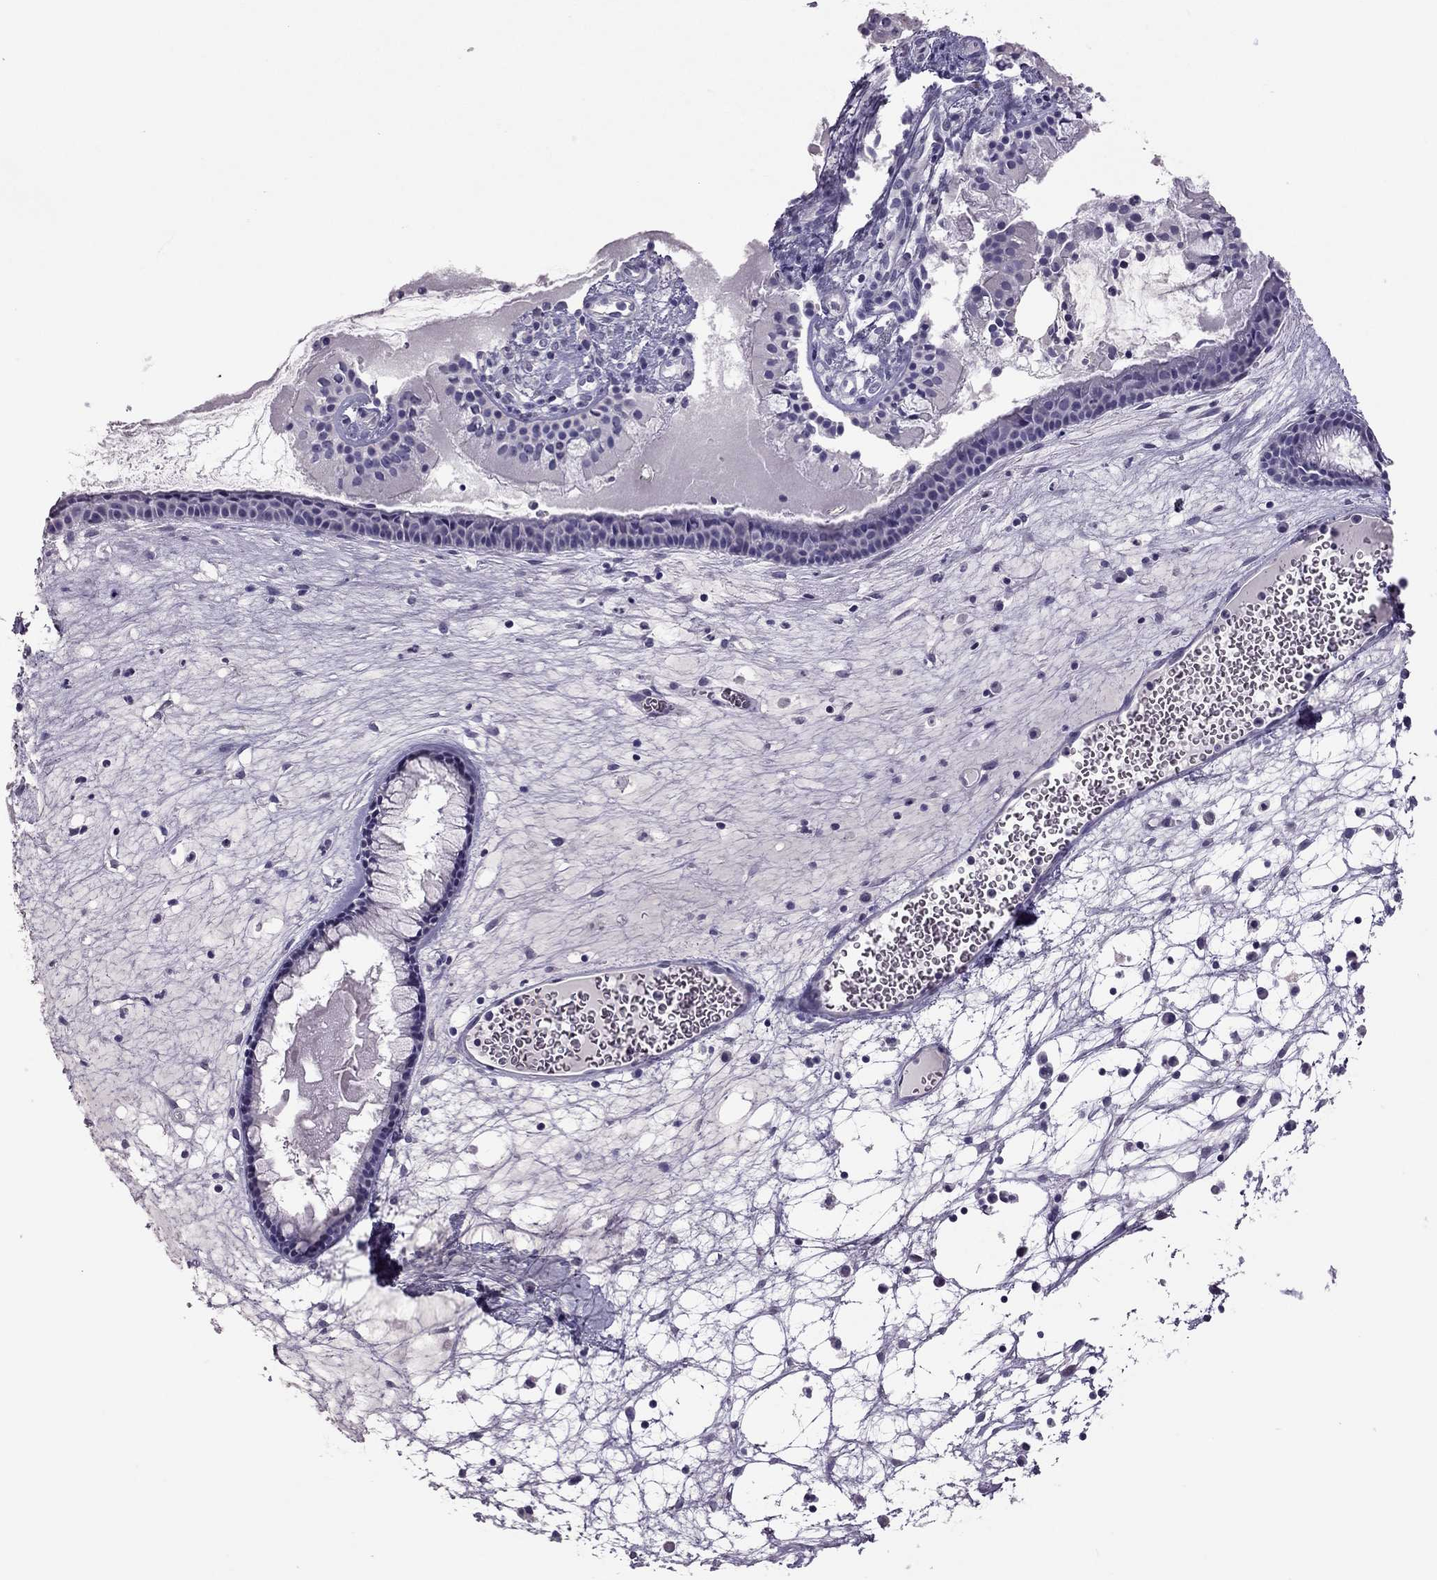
{"staining": {"intensity": "negative", "quantity": "none", "location": "none"}, "tissue": "nasopharynx", "cell_type": "Respiratory epithelial cells", "image_type": "normal", "snomed": [{"axis": "morphology", "description": "Normal tissue, NOS"}, {"axis": "topography", "description": "Nasopharynx"}], "caption": "Immunohistochemical staining of benign nasopharynx displays no significant positivity in respiratory epithelial cells.", "gene": "RHO", "patient": {"sex": "male", "age": 31}}